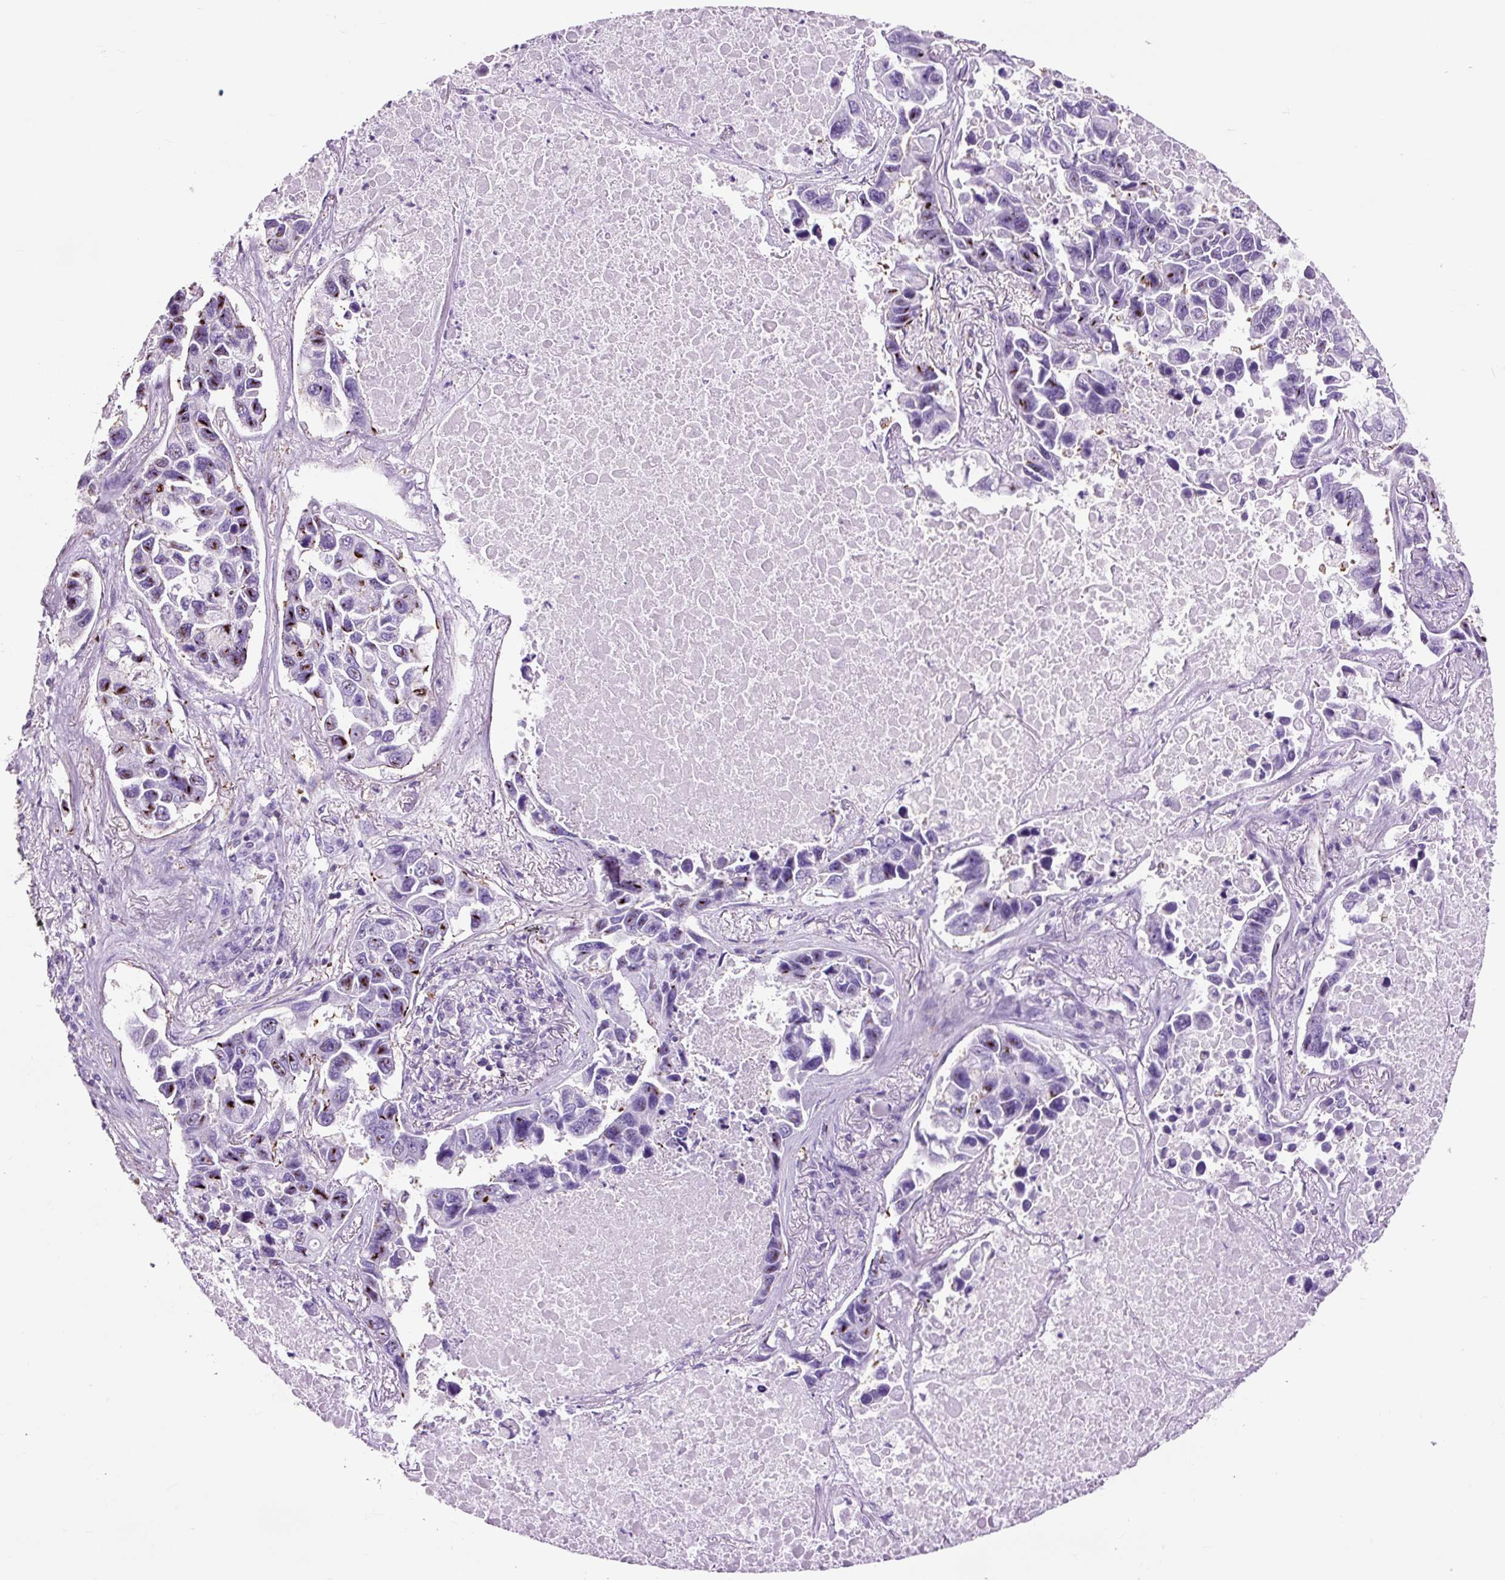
{"staining": {"intensity": "moderate", "quantity": "<25%", "location": "cytoplasmic/membranous"}, "tissue": "lung cancer", "cell_type": "Tumor cells", "image_type": "cancer", "snomed": [{"axis": "morphology", "description": "Adenocarcinoma, NOS"}, {"axis": "topography", "description": "Lung"}], "caption": "This image reveals immunohistochemistry (IHC) staining of human lung cancer (adenocarcinoma), with low moderate cytoplasmic/membranous staining in about <25% of tumor cells.", "gene": "OR10A7", "patient": {"sex": "male", "age": 64}}